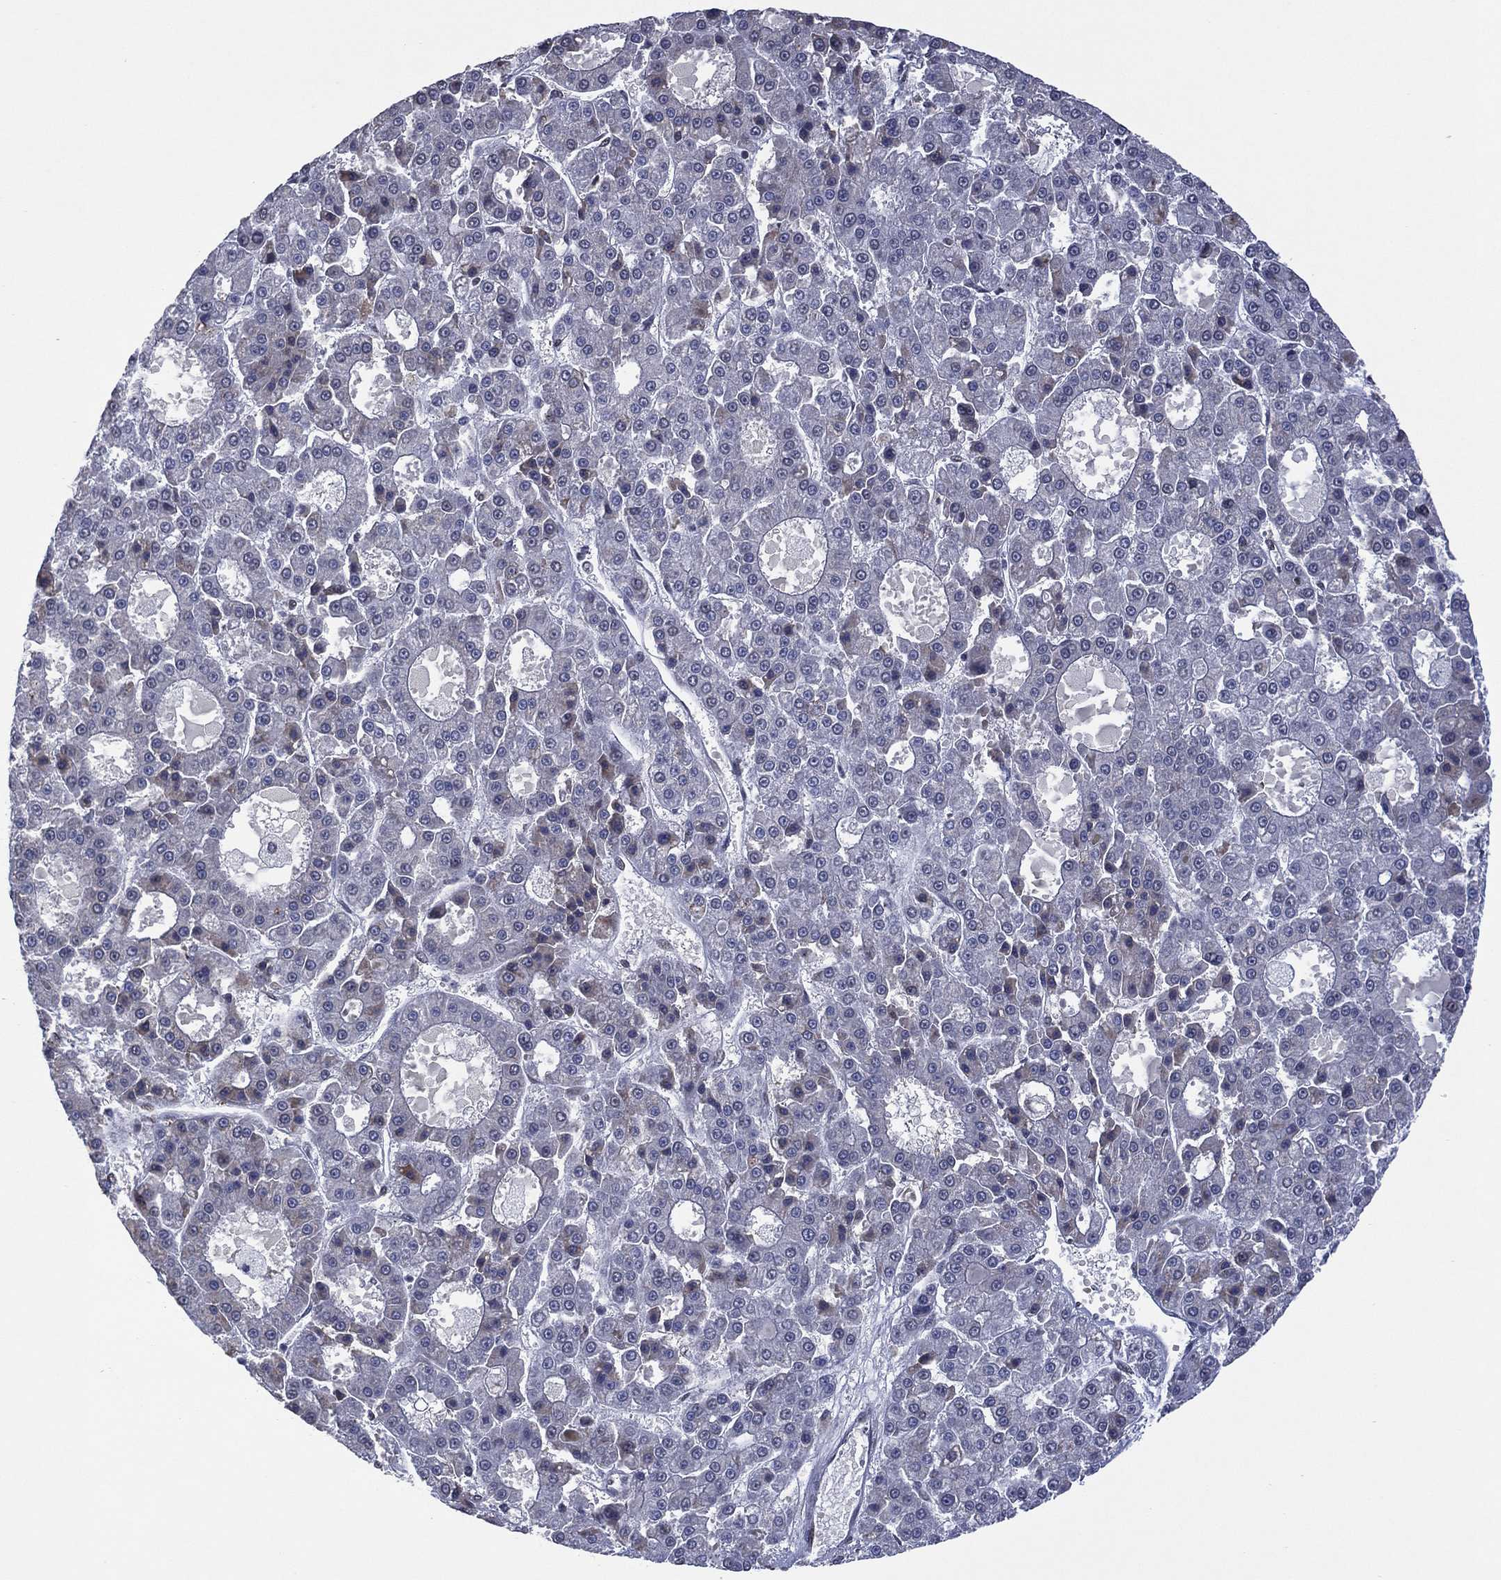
{"staining": {"intensity": "negative", "quantity": "none", "location": "none"}, "tissue": "liver cancer", "cell_type": "Tumor cells", "image_type": "cancer", "snomed": [{"axis": "morphology", "description": "Carcinoma, Hepatocellular, NOS"}, {"axis": "topography", "description": "Liver"}], "caption": "Liver hepatocellular carcinoma was stained to show a protein in brown. There is no significant positivity in tumor cells.", "gene": "EHMT1", "patient": {"sex": "male", "age": 70}}